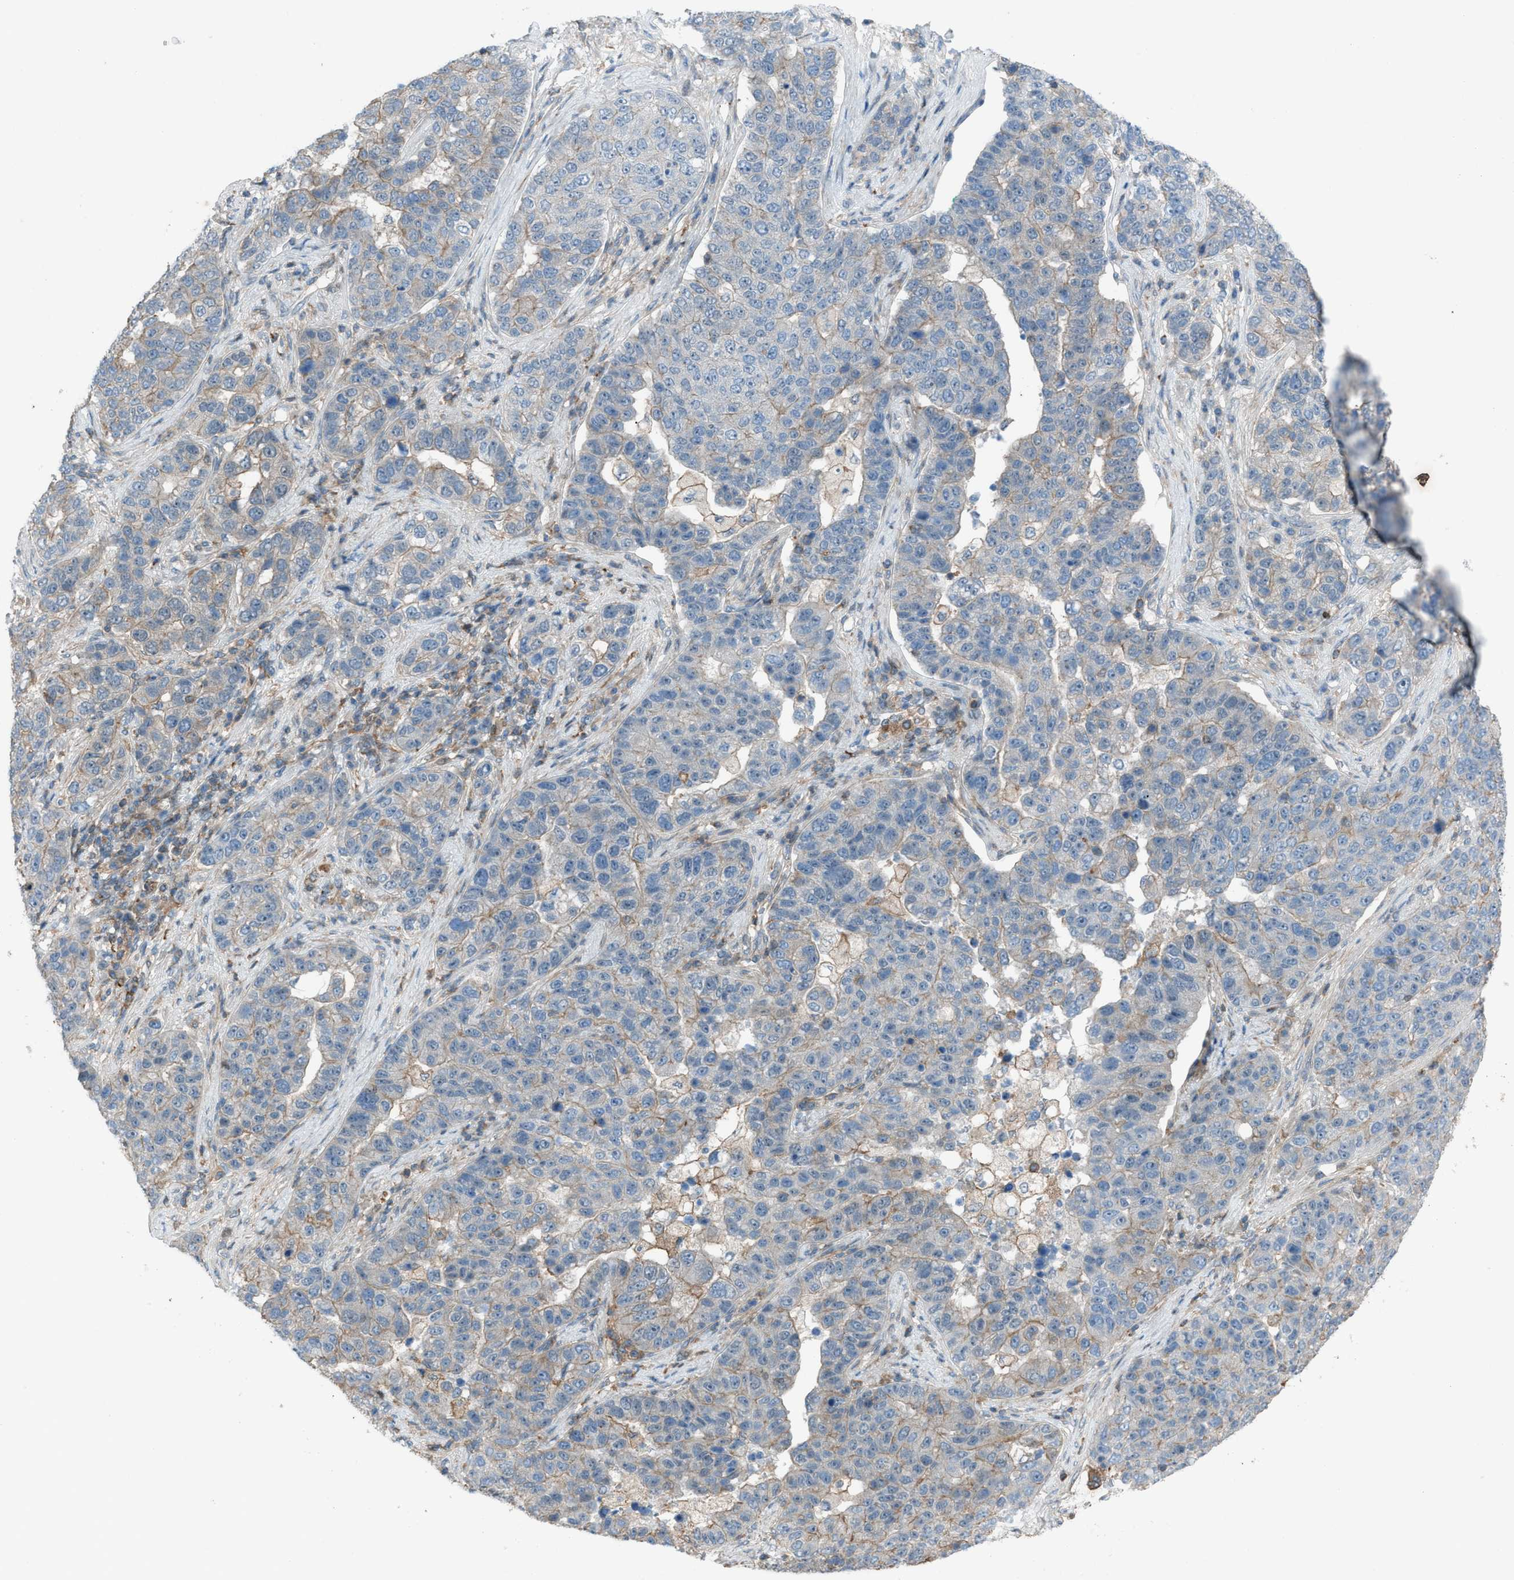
{"staining": {"intensity": "moderate", "quantity": "<25%", "location": "cytoplasmic/membranous"}, "tissue": "pancreatic cancer", "cell_type": "Tumor cells", "image_type": "cancer", "snomed": [{"axis": "morphology", "description": "Adenocarcinoma, NOS"}, {"axis": "topography", "description": "Pancreas"}], "caption": "DAB immunohistochemical staining of pancreatic cancer (adenocarcinoma) reveals moderate cytoplasmic/membranous protein positivity in approximately <25% of tumor cells.", "gene": "DYRK1A", "patient": {"sex": "female", "age": 61}}